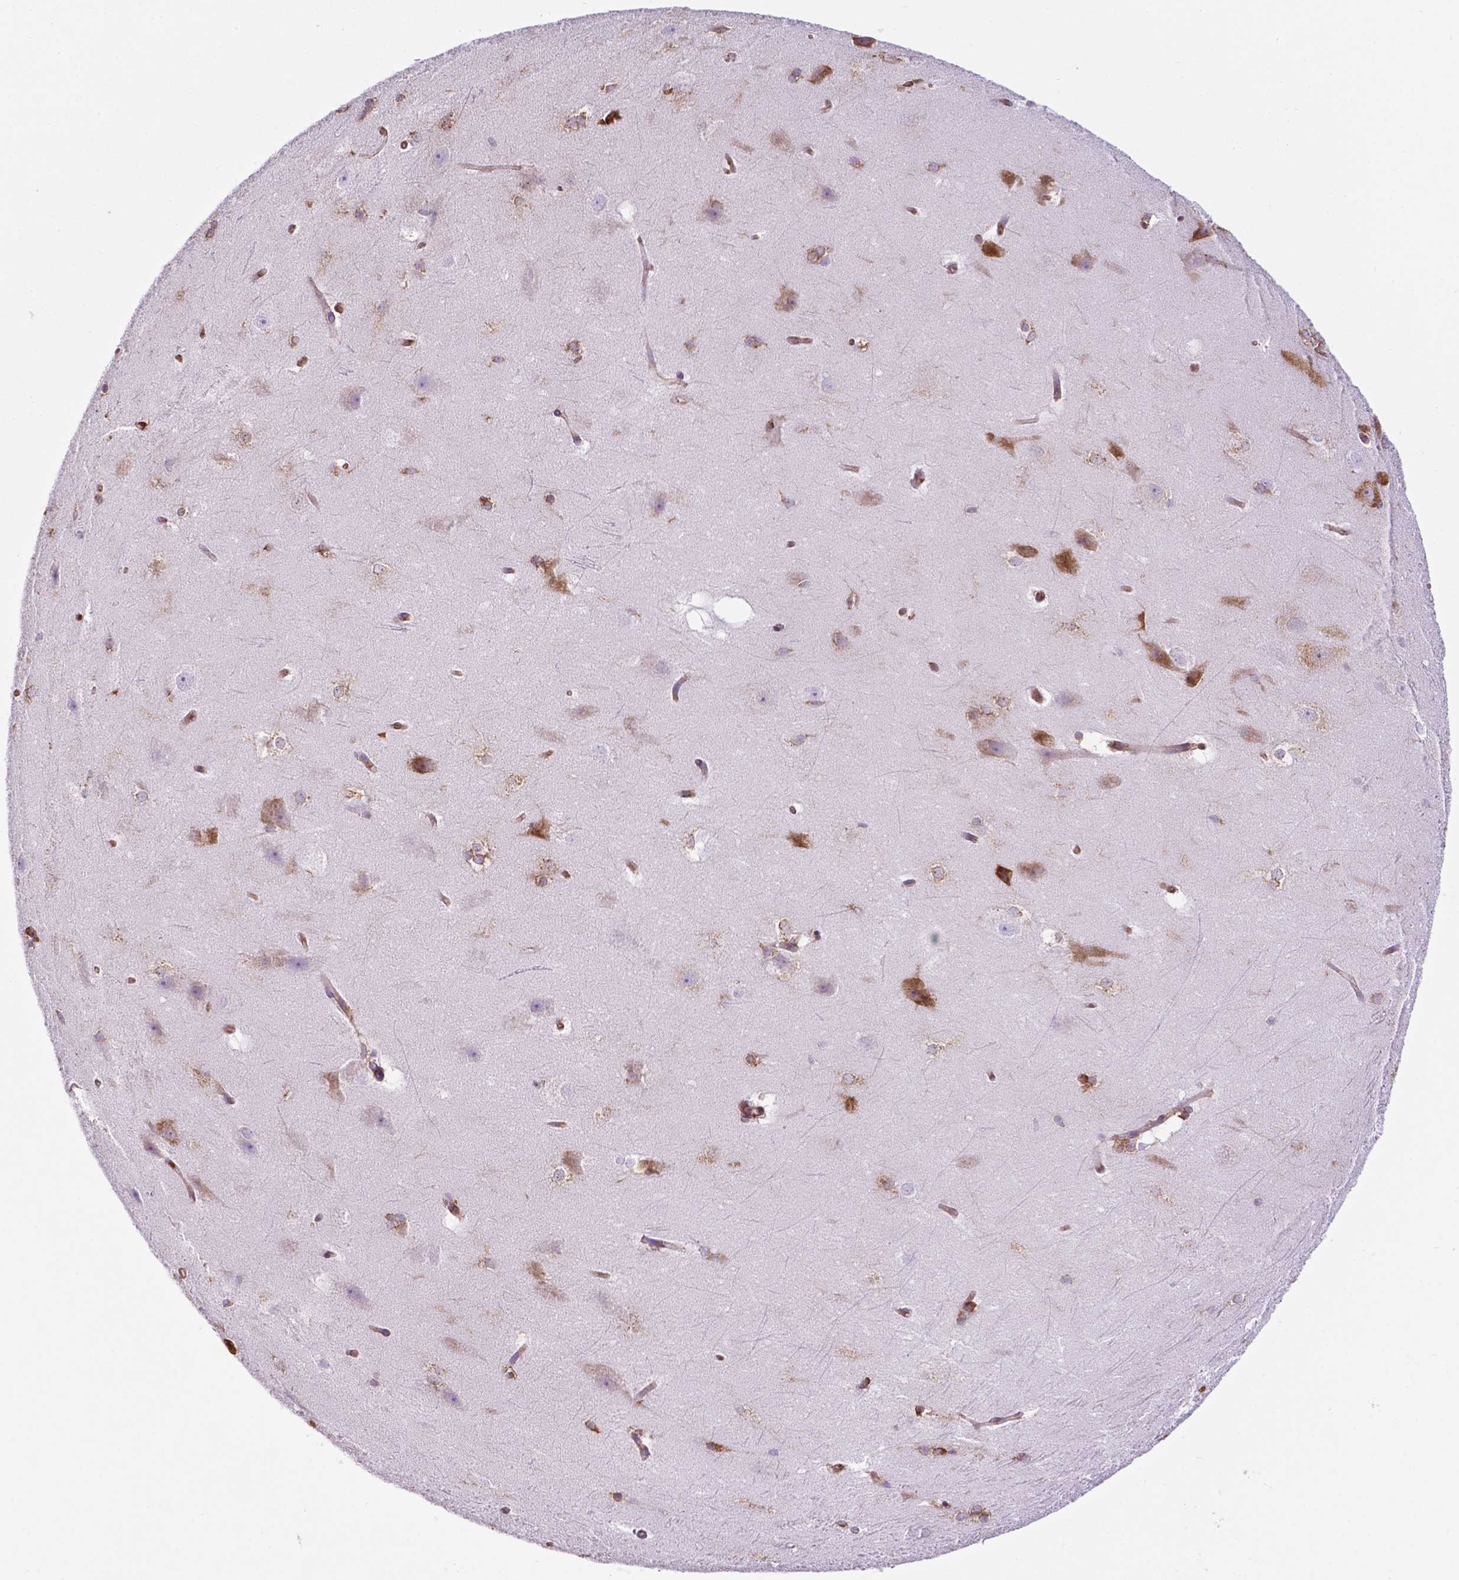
{"staining": {"intensity": "moderate", "quantity": "25%-75%", "location": "cytoplasmic/membranous"}, "tissue": "hippocampus", "cell_type": "Glial cells", "image_type": "normal", "snomed": [{"axis": "morphology", "description": "Normal tissue, NOS"}, {"axis": "topography", "description": "Cerebral cortex"}, {"axis": "topography", "description": "Hippocampus"}], "caption": "This histopathology image demonstrates immunohistochemistry staining of unremarkable human hippocampus, with medium moderate cytoplasmic/membranous staining in approximately 25%-75% of glial cells.", "gene": "RPL29", "patient": {"sex": "female", "age": 19}}